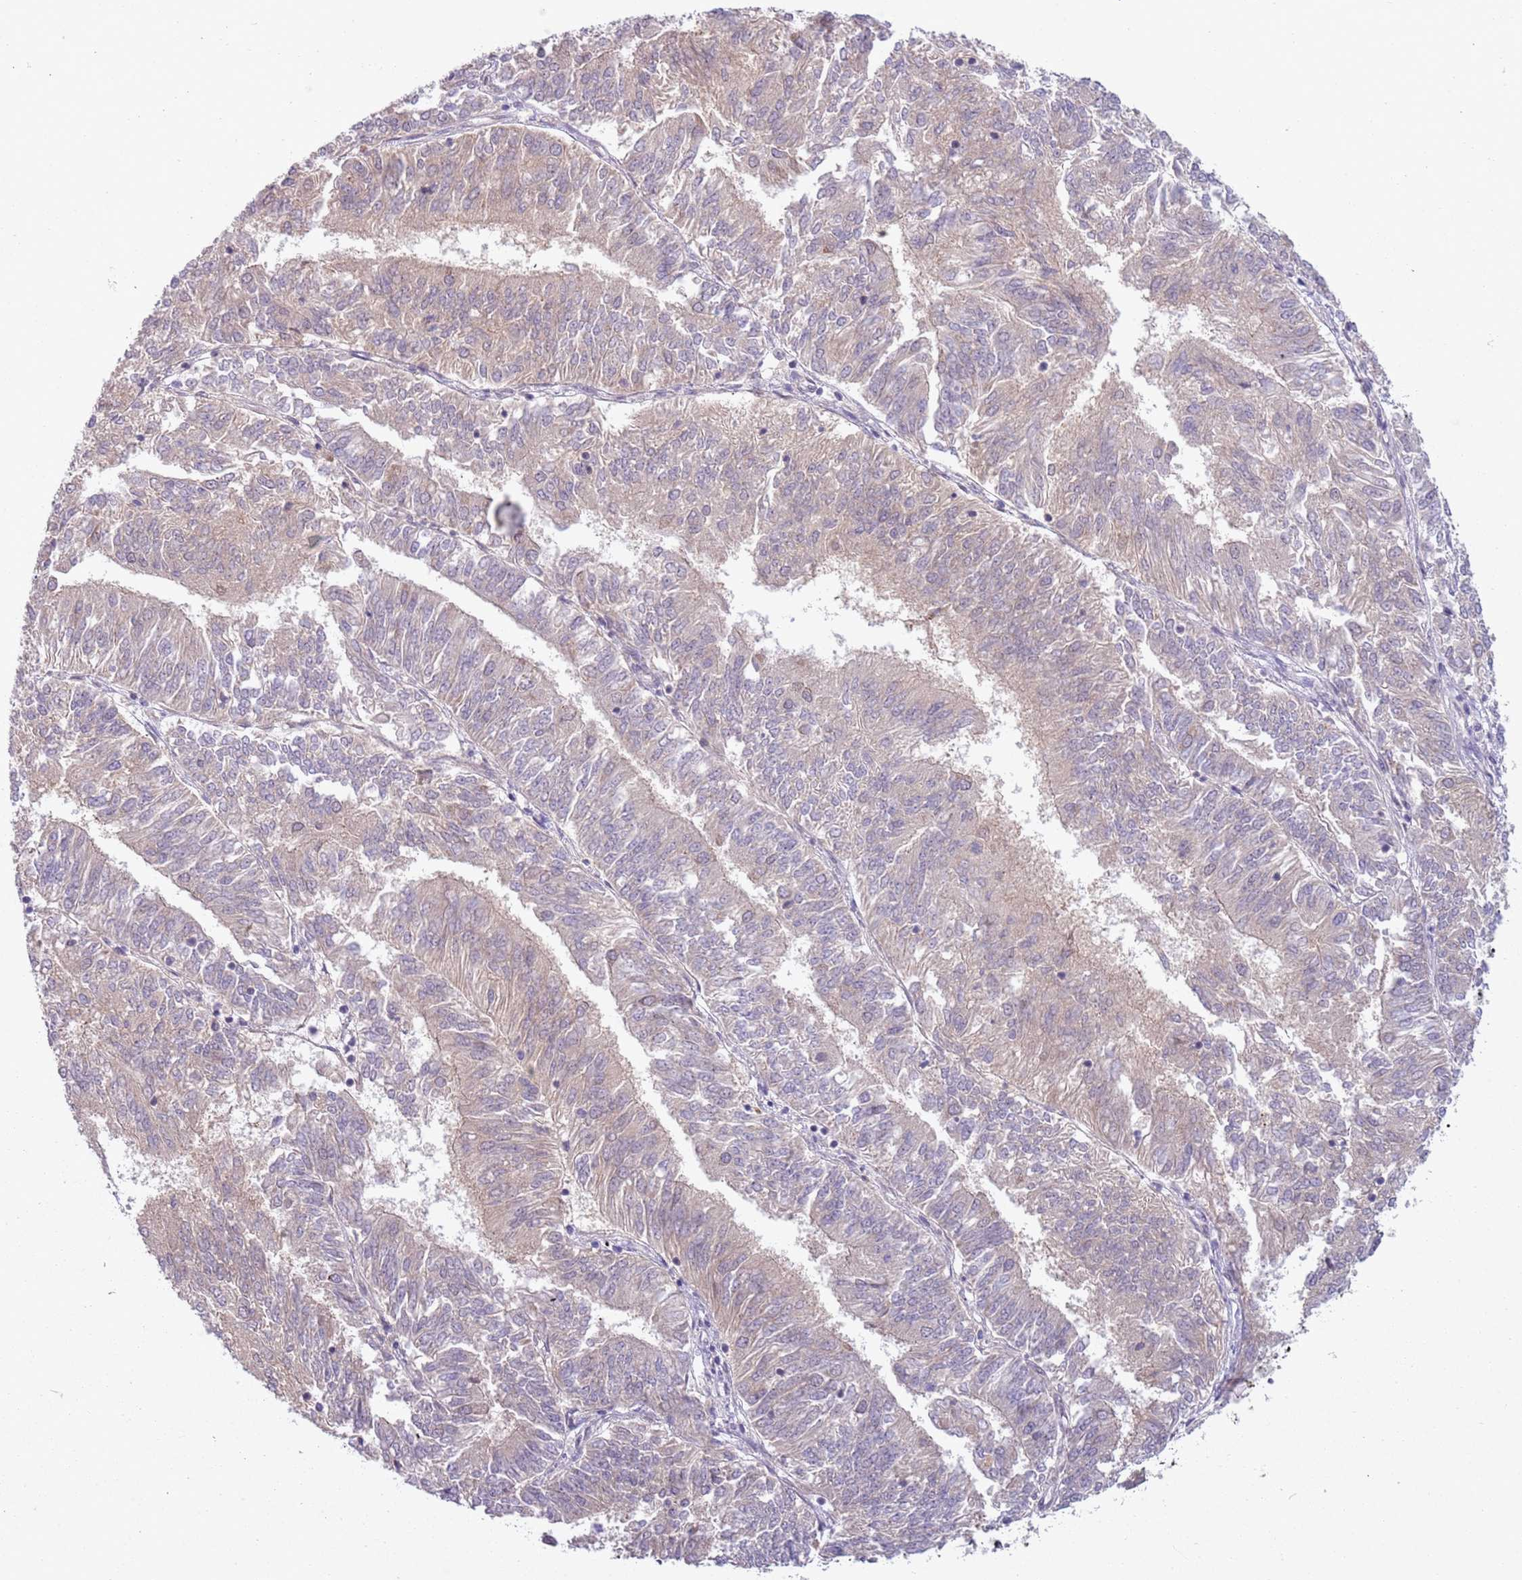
{"staining": {"intensity": "weak", "quantity": "25%-75%", "location": "cytoplasmic/membranous"}, "tissue": "endometrial cancer", "cell_type": "Tumor cells", "image_type": "cancer", "snomed": [{"axis": "morphology", "description": "Adenocarcinoma, NOS"}, {"axis": "topography", "description": "Endometrium"}], "caption": "Protein expression analysis of human endometrial cancer (adenocarcinoma) reveals weak cytoplasmic/membranous staining in approximately 25%-75% of tumor cells.", "gene": "TM2D1", "patient": {"sex": "female", "age": 58}}